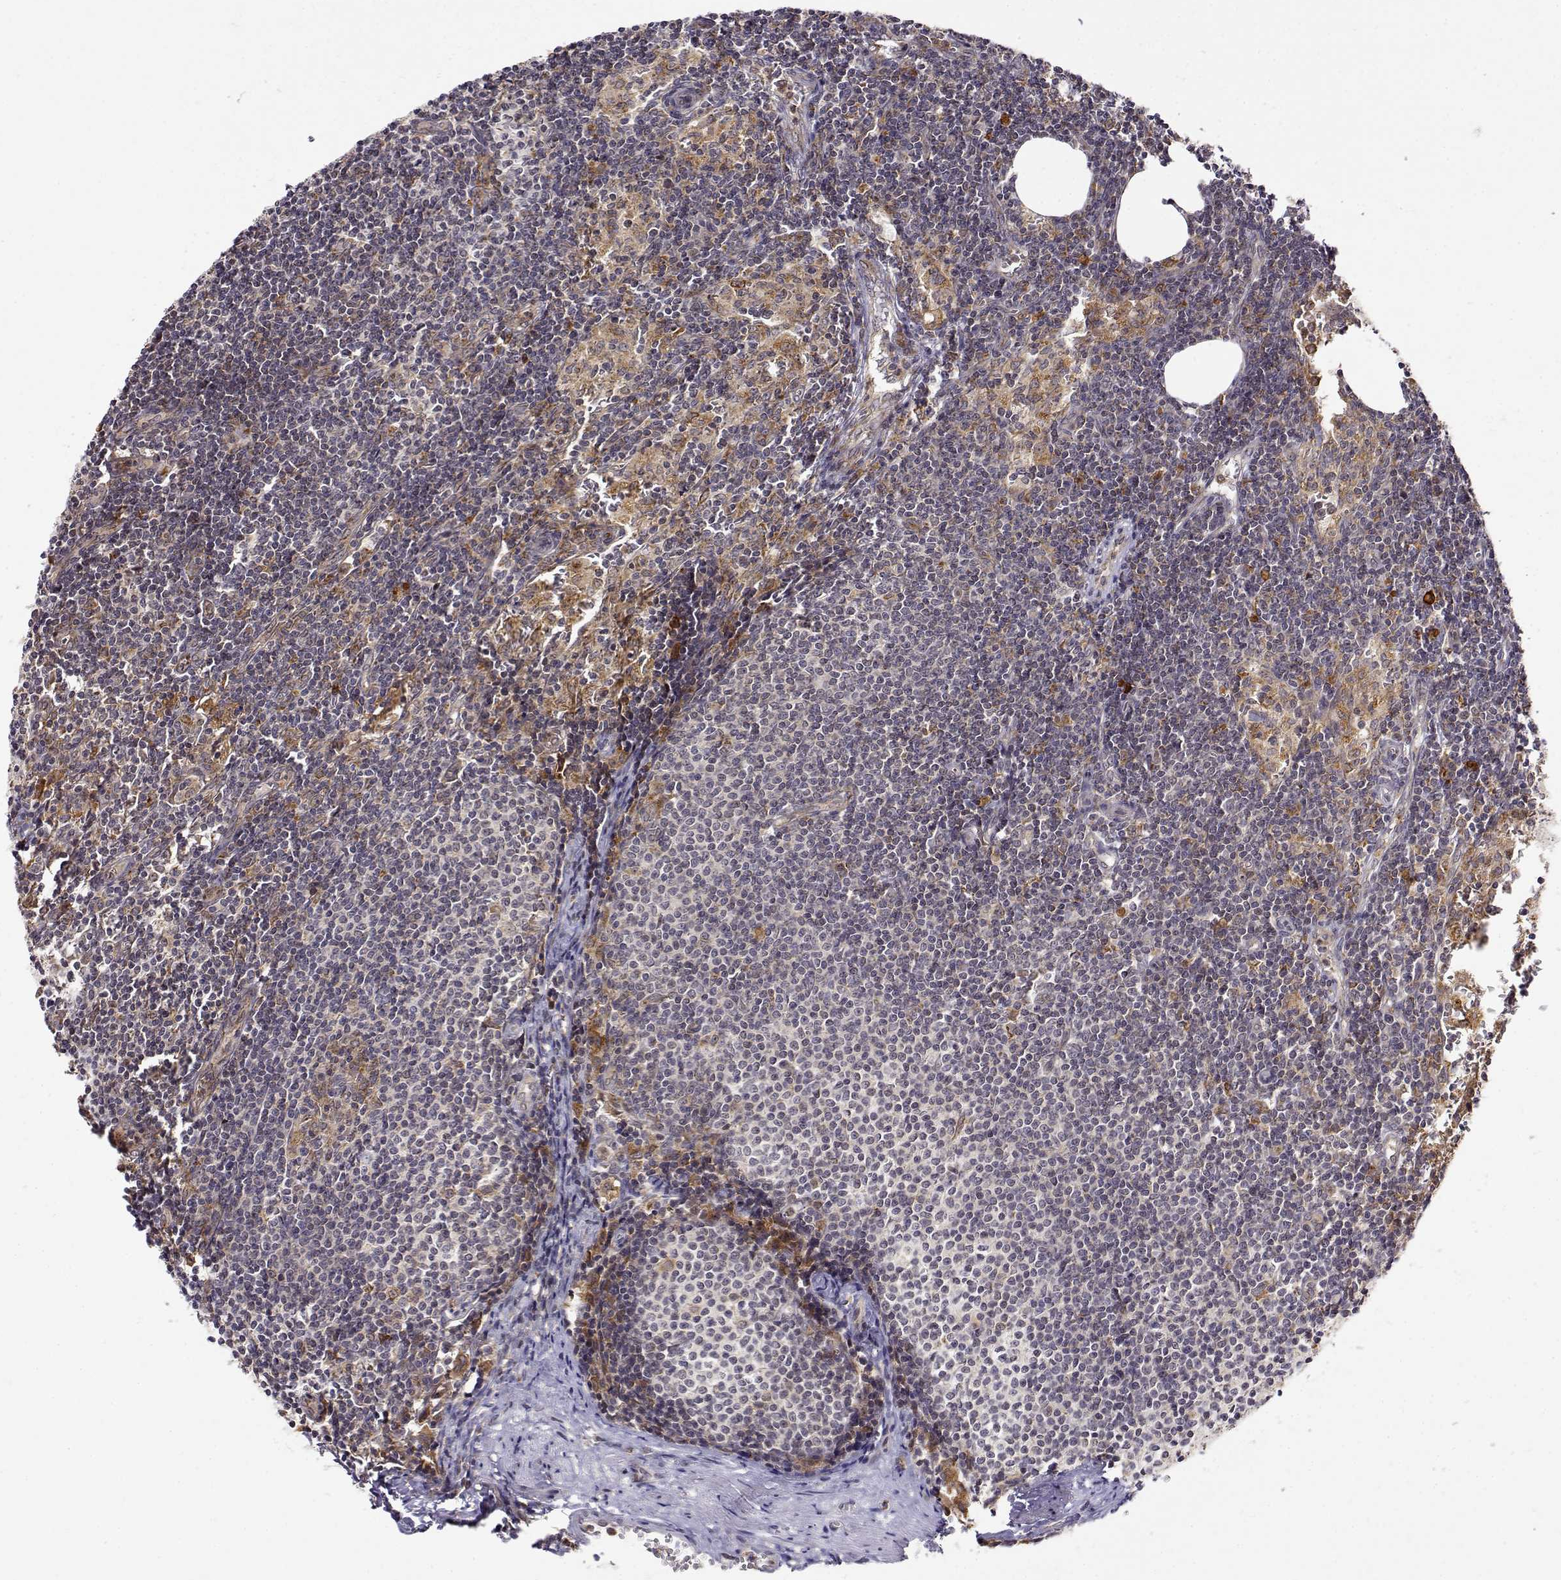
{"staining": {"intensity": "weak", "quantity": "<25%", "location": "cytoplasmic/membranous"}, "tissue": "lymph node", "cell_type": "Germinal center cells", "image_type": "normal", "snomed": [{"axis": "morphology", "description": "Normal tissue, NOS"}, {"axis": "topography", "description": "Lymph node"}], "caption": "Immunohistochemistry of normal human lymph node reveals no positivity in germinal center cells.", "gene": "RNF13", "patient": {"sex": "female", "age": 50}}